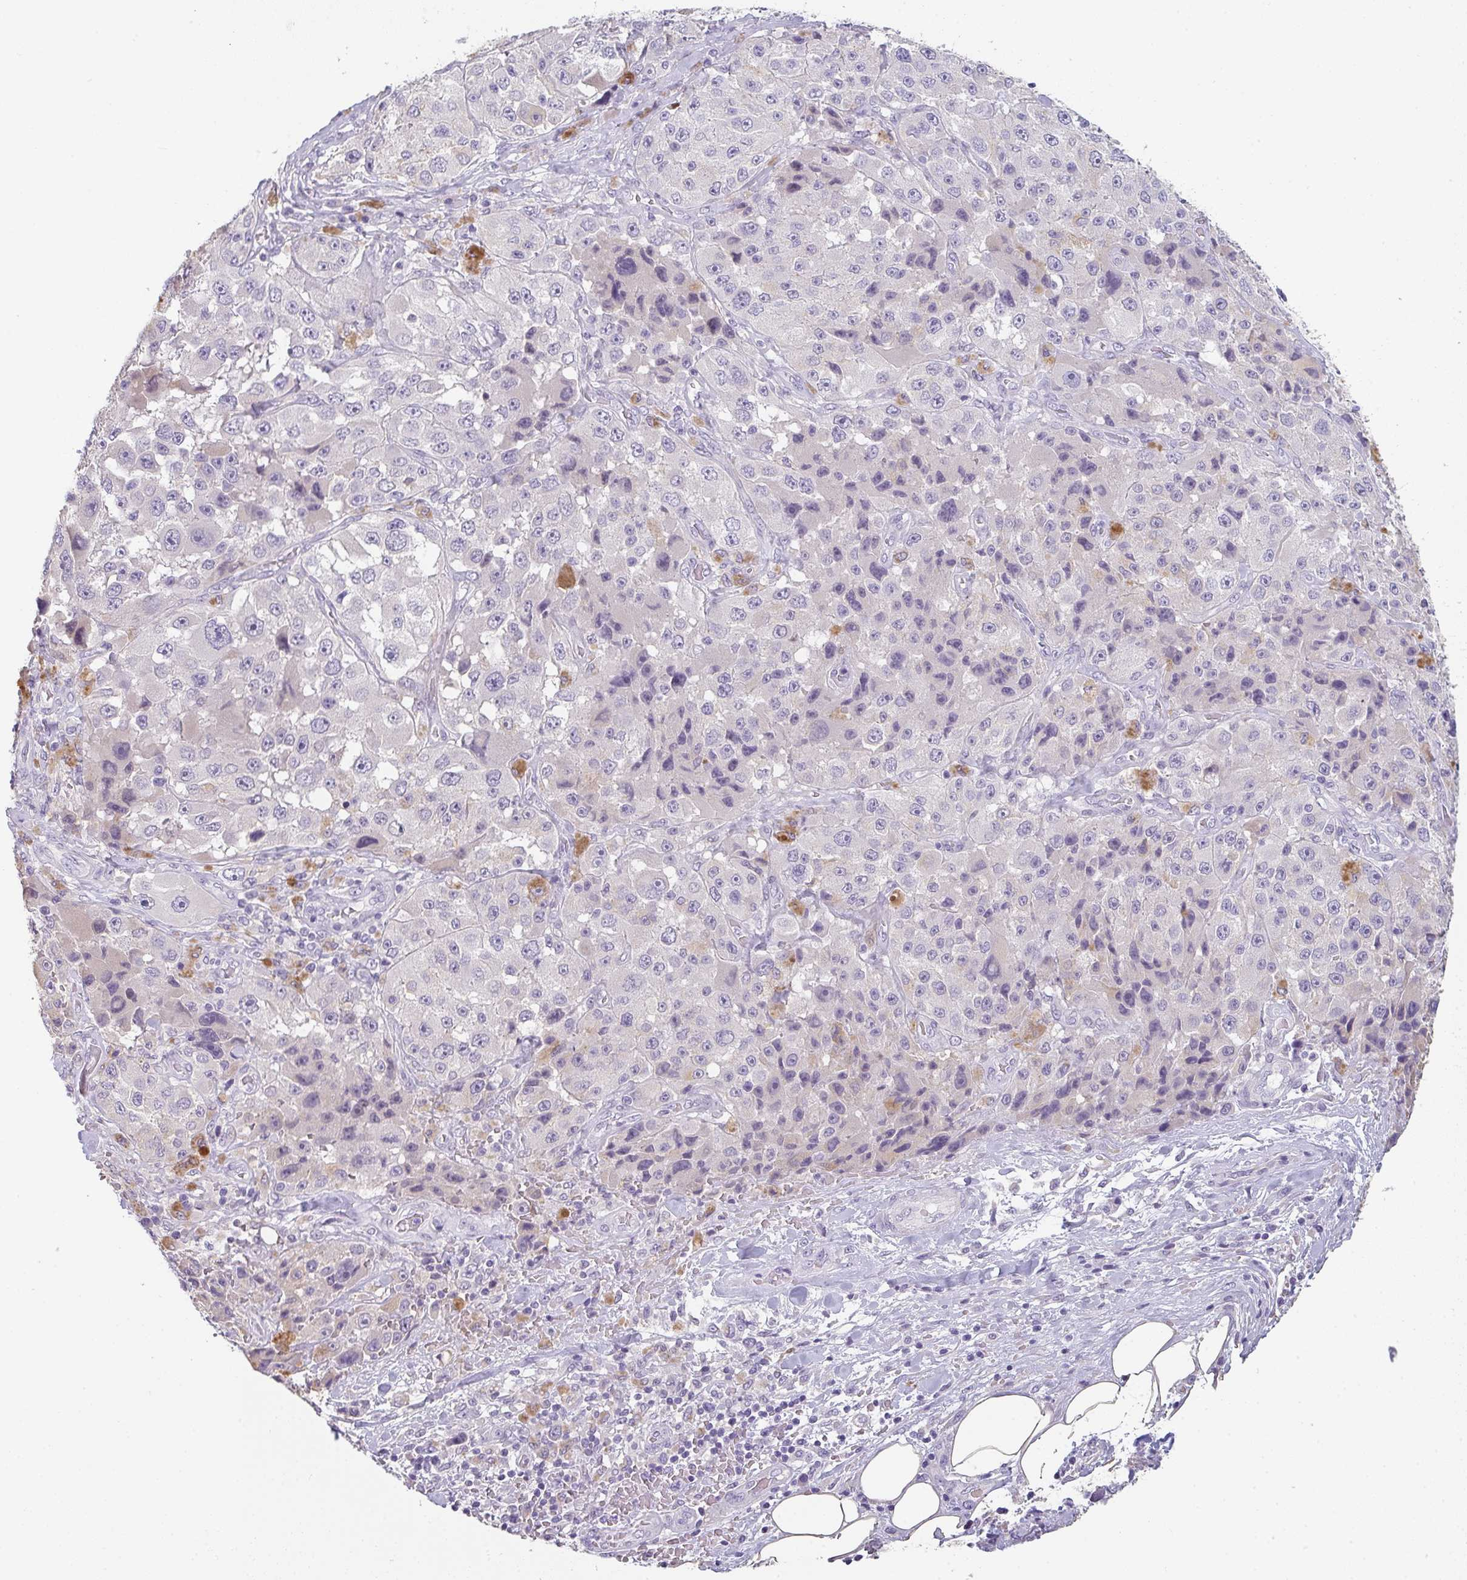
{"staining": {"intensity": "negative", "quantity": "none", "location": "none"}, "tissue": "melanoma", "cell_type": "Tumor cells", "image_type": "cancer", "snomed": [{"axis": "morphology", "description": "Malignant melanoma, Metastatic site"}, {"axis": "topography", "description": "Lymph node"}], "caption": "Immunohistochemistry of human malignant melanoma (metastatic site) exhibits no expression in tumor cells.", "gene": "C1QTNF8", "patient": {"sex": "male", "age": 62}}